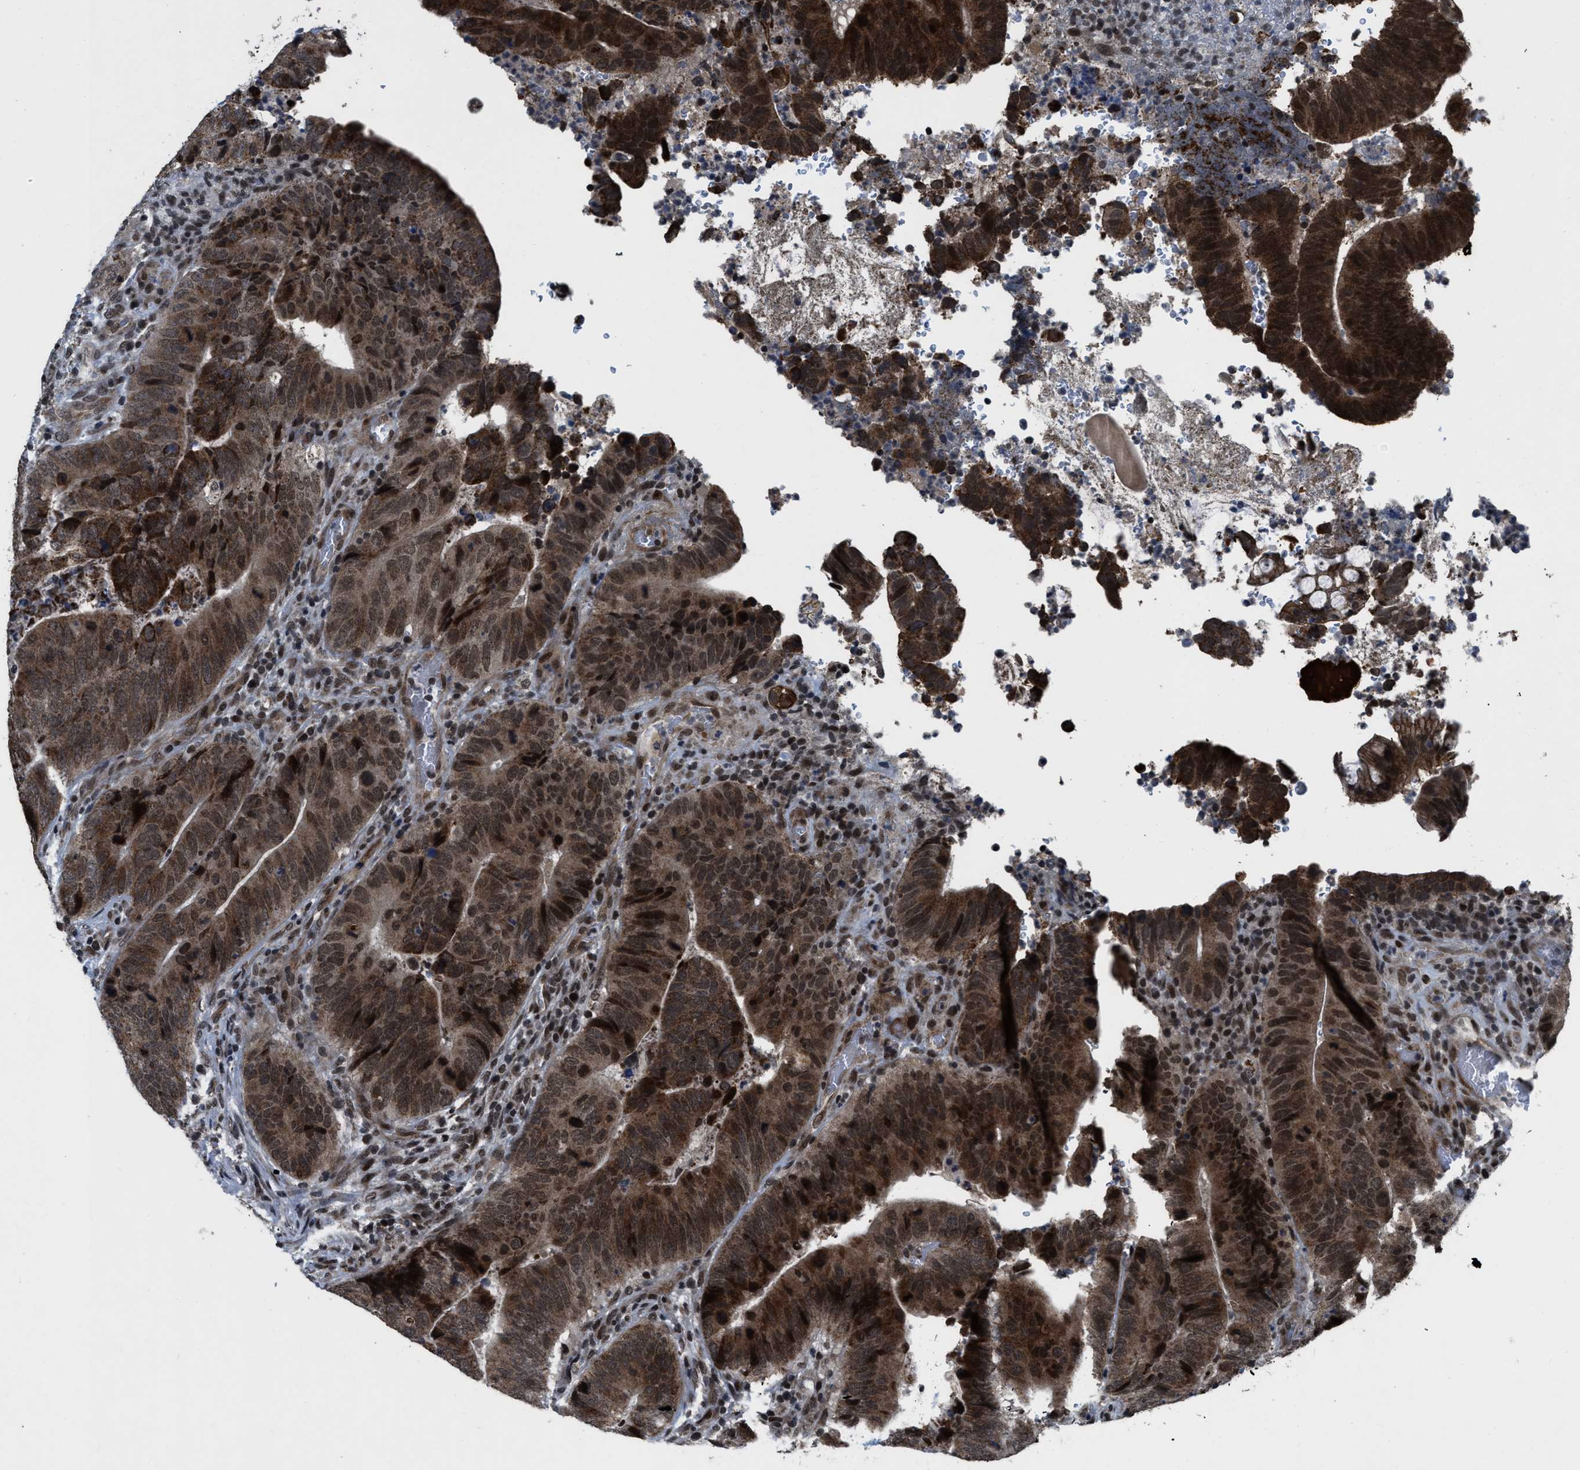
{"staining": {"intensity": "strong", "quantity": "25%-75%", "location": "cytoplasmic/membranous,nuclear"}, "tissue": "colorectal cancer", "cell_type": "Tumor cells", "image_type": "cancer", "snomed": [{"axis": "morphology", "description": "Adenocarcinoma, NOS"}, {"axis": "topography", "description": "Colon"}], "caption": "This micrograph displays IHC staining of human colorectal cancer (adenocarcinoma), with high strong cytoplasmic/membranous and nuclear staining in approximately 25%-75% of tumor cells.", "gene": "ZNHIT1", "patient": {"sex": "male", "age": 56}}